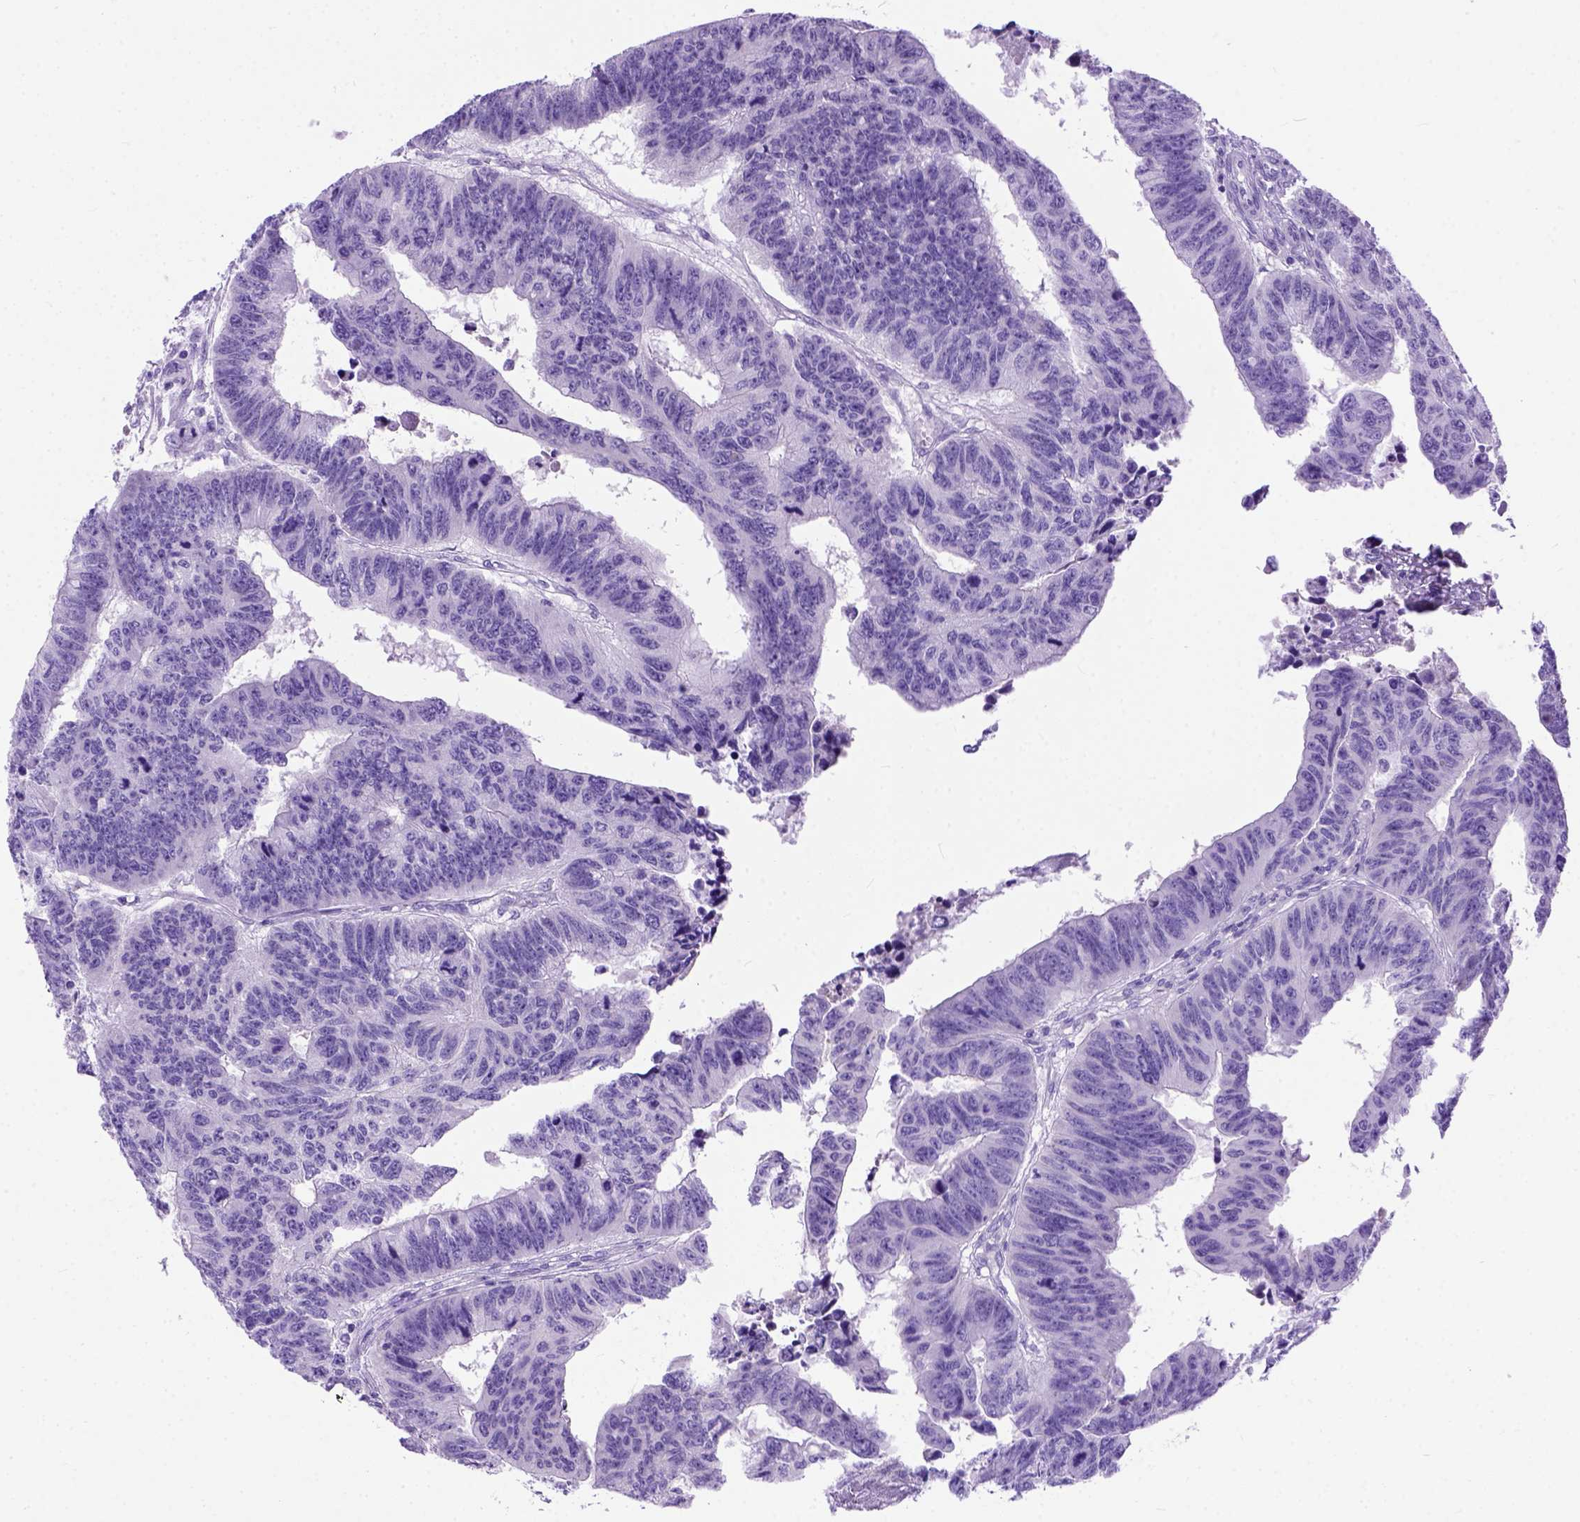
{"staining": {"intensity": "negative", "quantity": "none", "location": "none"}, "tissue": "colorectal cancer", "cell_type": "Tumor cells", "image_type": "cancer", "snomed": [{"axis": "morphology", "description": "Adenocarcinoma, NOS"}, {"axis": "topography", "description": "Rectum"}], "caption": "A high-resolution micrograph shows immunohistochemistry staining of colorectal adenocarcinoma, which shows no significant expression in tumor cells. (Brightfield microscopy of DAB IHC at high magnification).", "gene": "ODAD3", "patient": {"sex": "female", "age": 85}}